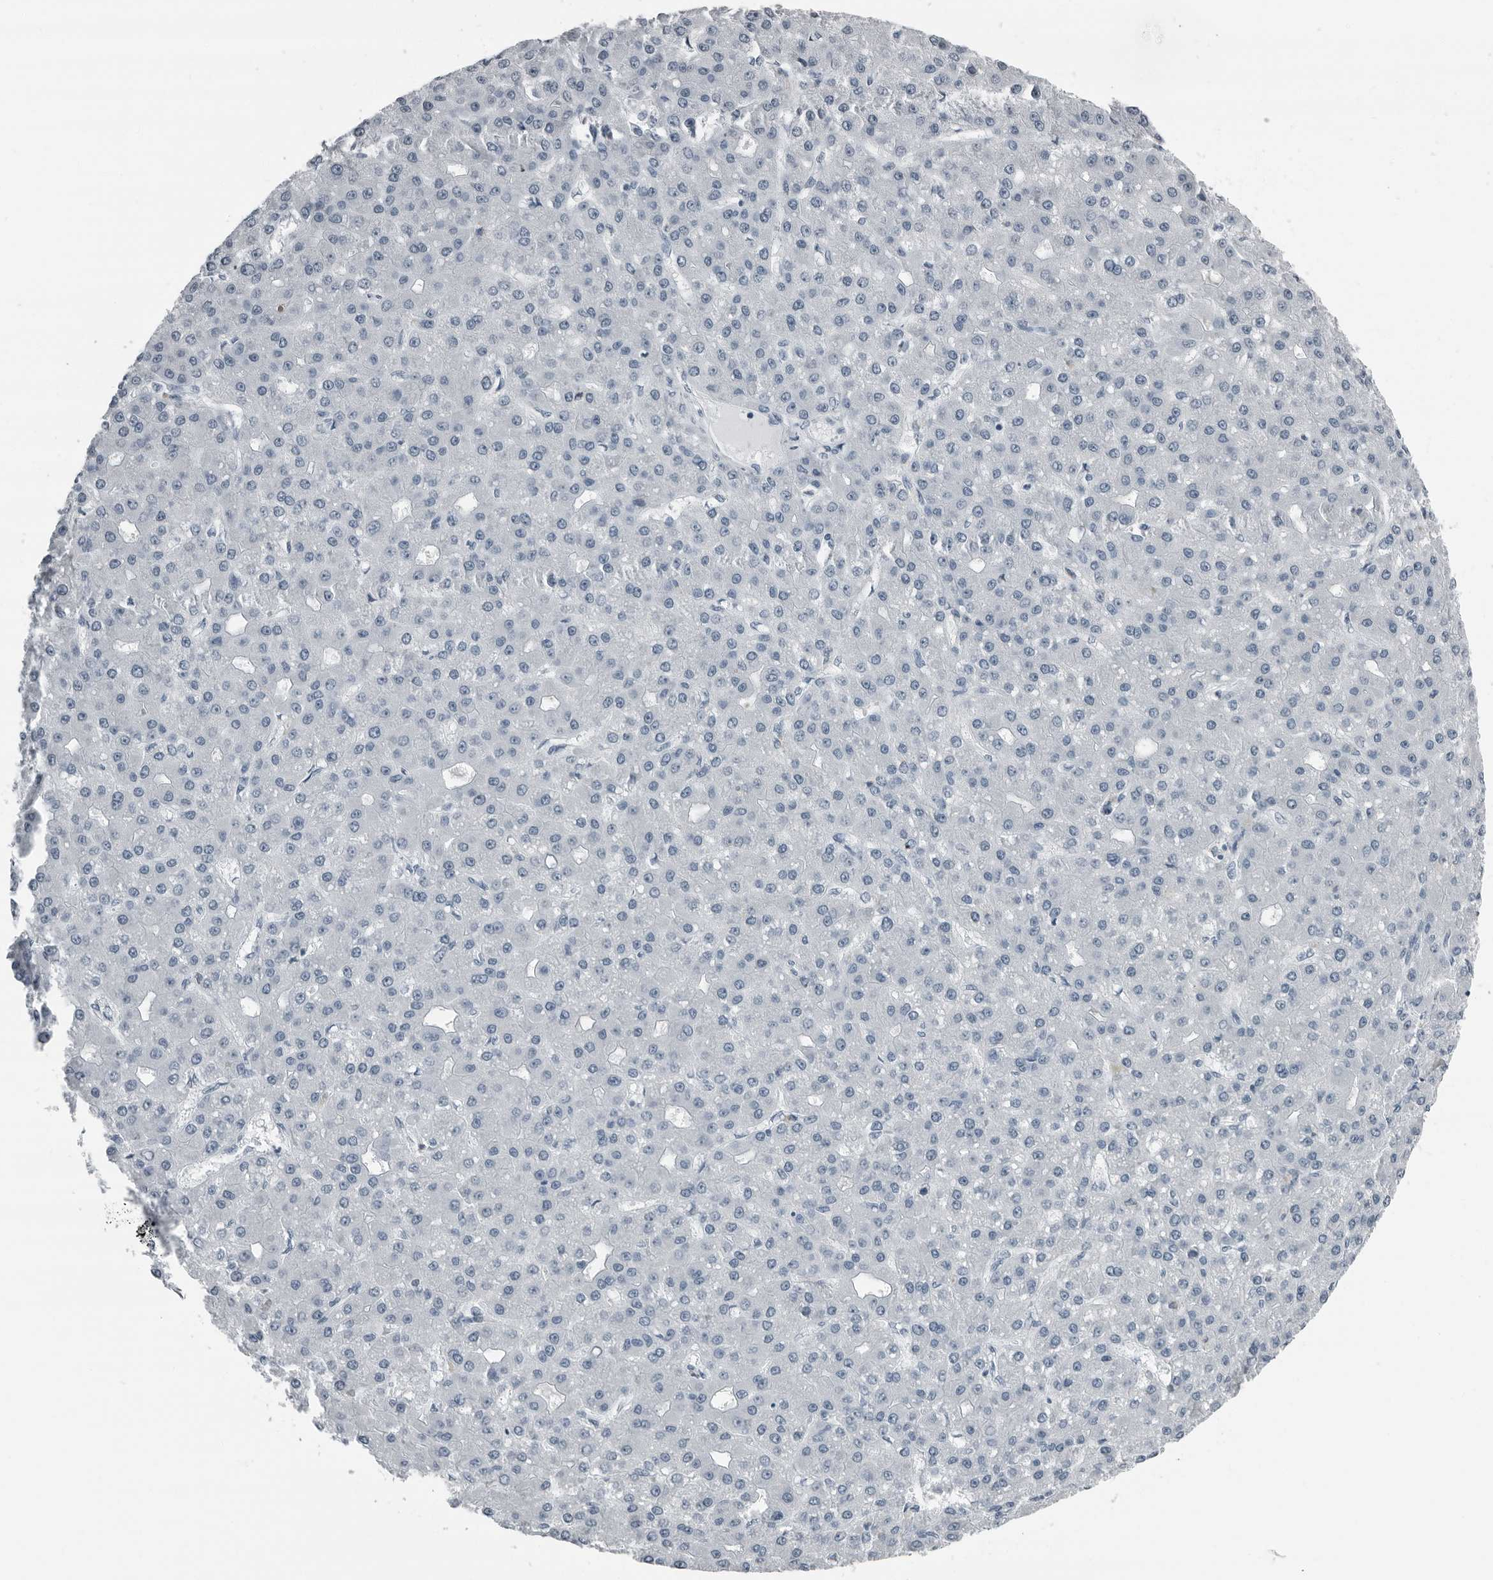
{"staining": {"intensity": "negative", "quantity": "none", "location": "none"}, "tissue": "liver cancer", "cell_type": "Tumor cells", "image_type": "cancer", "snomed": [{"axis": "morphology", "description": "Carcinoma, Hepatocellular, NOS"}, {"axis": "topography", "description": "Liver"}], "caption": "IHC histopathology image of neoplastic tissue: human liver cancer stained with DAB (3,3'-diaminobenzidine) shows no significant protein positivity in tumor cells.", "gene": "PRSS1", "patient": {"sex": "male", "age": 67}}